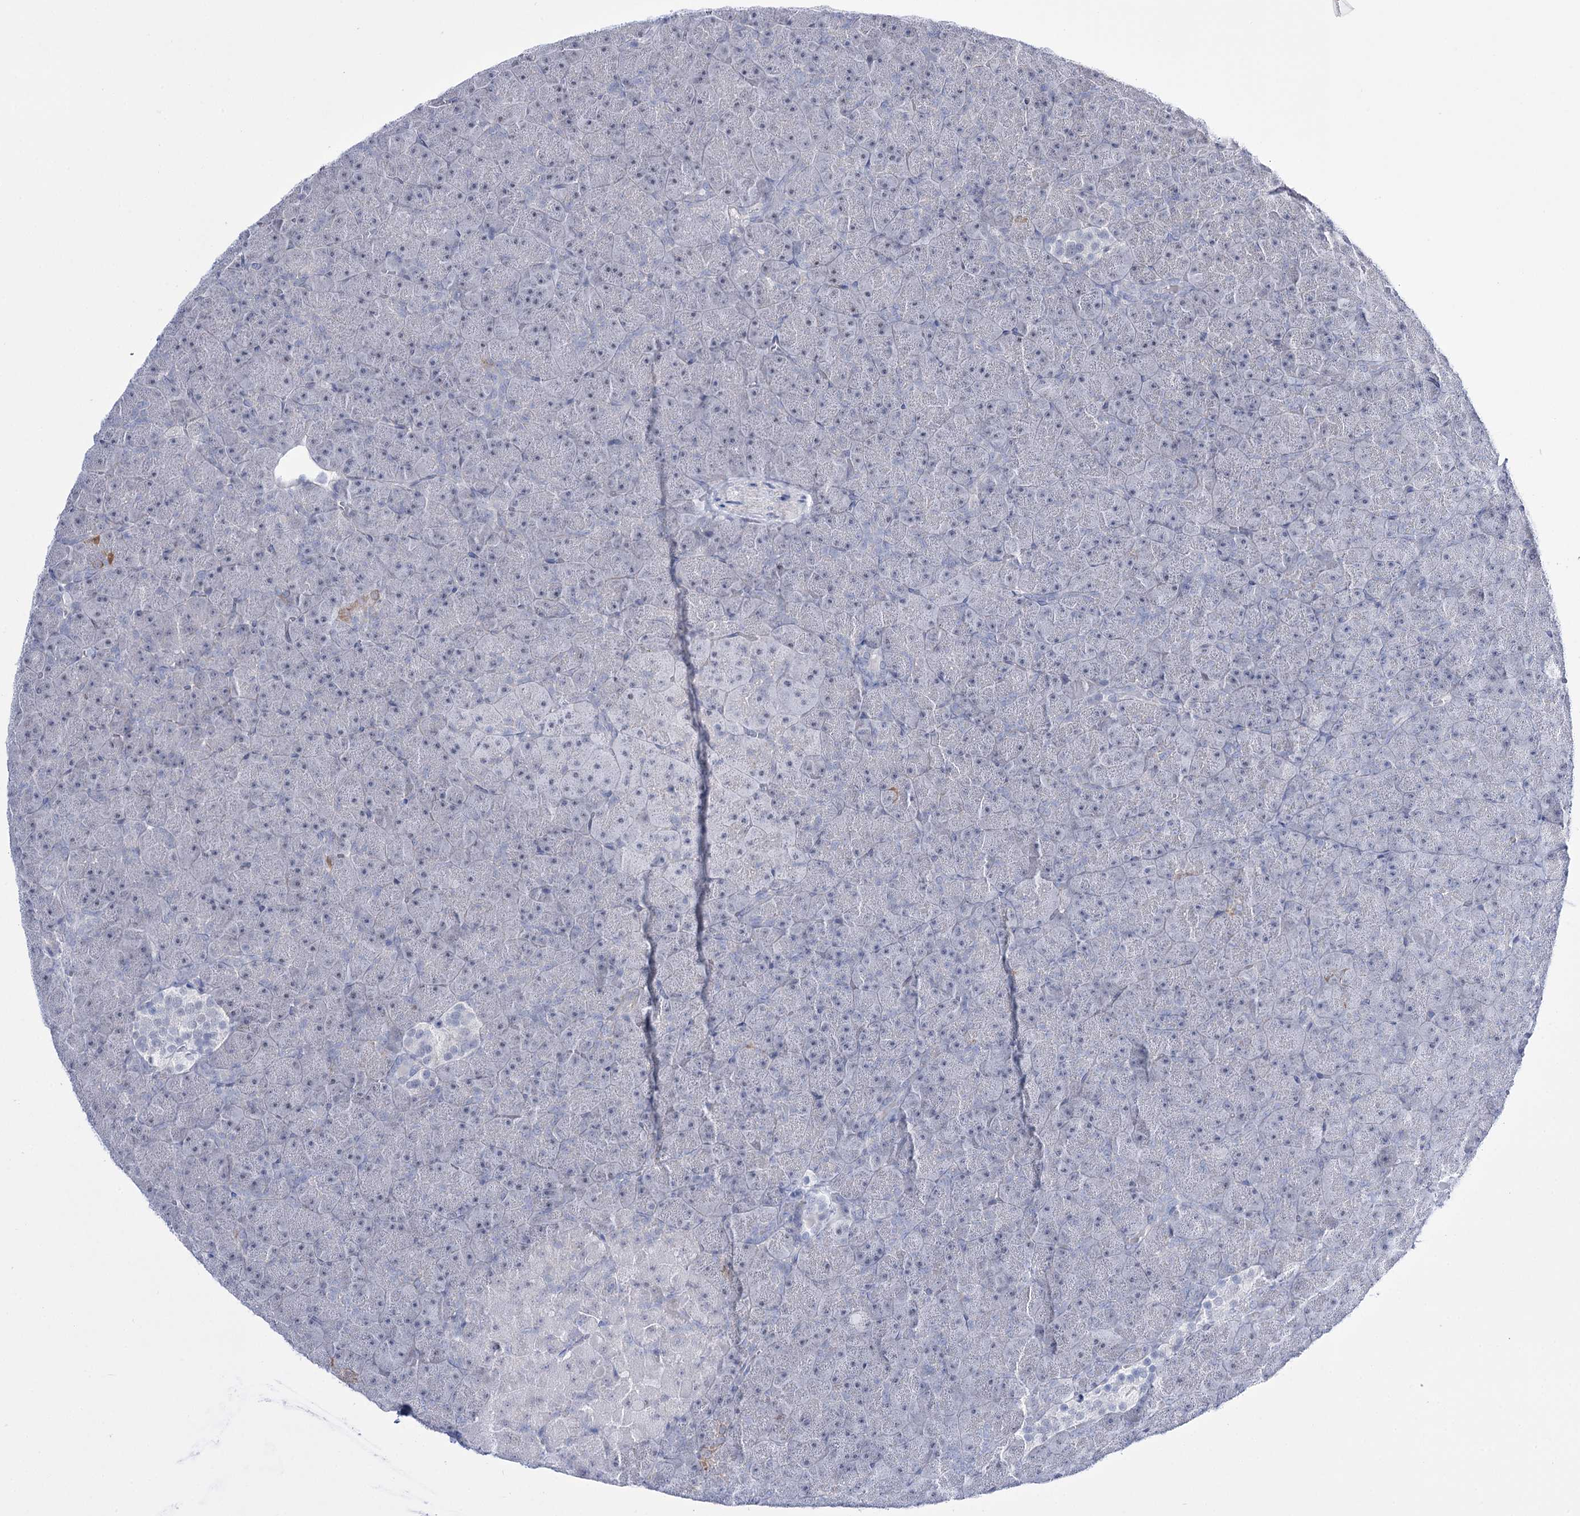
{"staining": {"intensity": "moderate", "quantity": "<25%", "location": "cytoplasmic/membranous,nuclear"}, "tissue": "pancreas", "cell_type": "Exocrine glandular cells", "image_type": "normal", "snomed": [{"axis": "morphology", "description": "Normal tissue, NOS"}, {"axis": "topography", "description": "Pancreas"}], "caption": "Exocrine glandular cells exhibit moderate cytoplasmic/membranous,nuclear positivity in approximately <25% of cells in benign pancreas.", "gene": "RBM15B", "patient": {"sex": "male", "age": 36}}